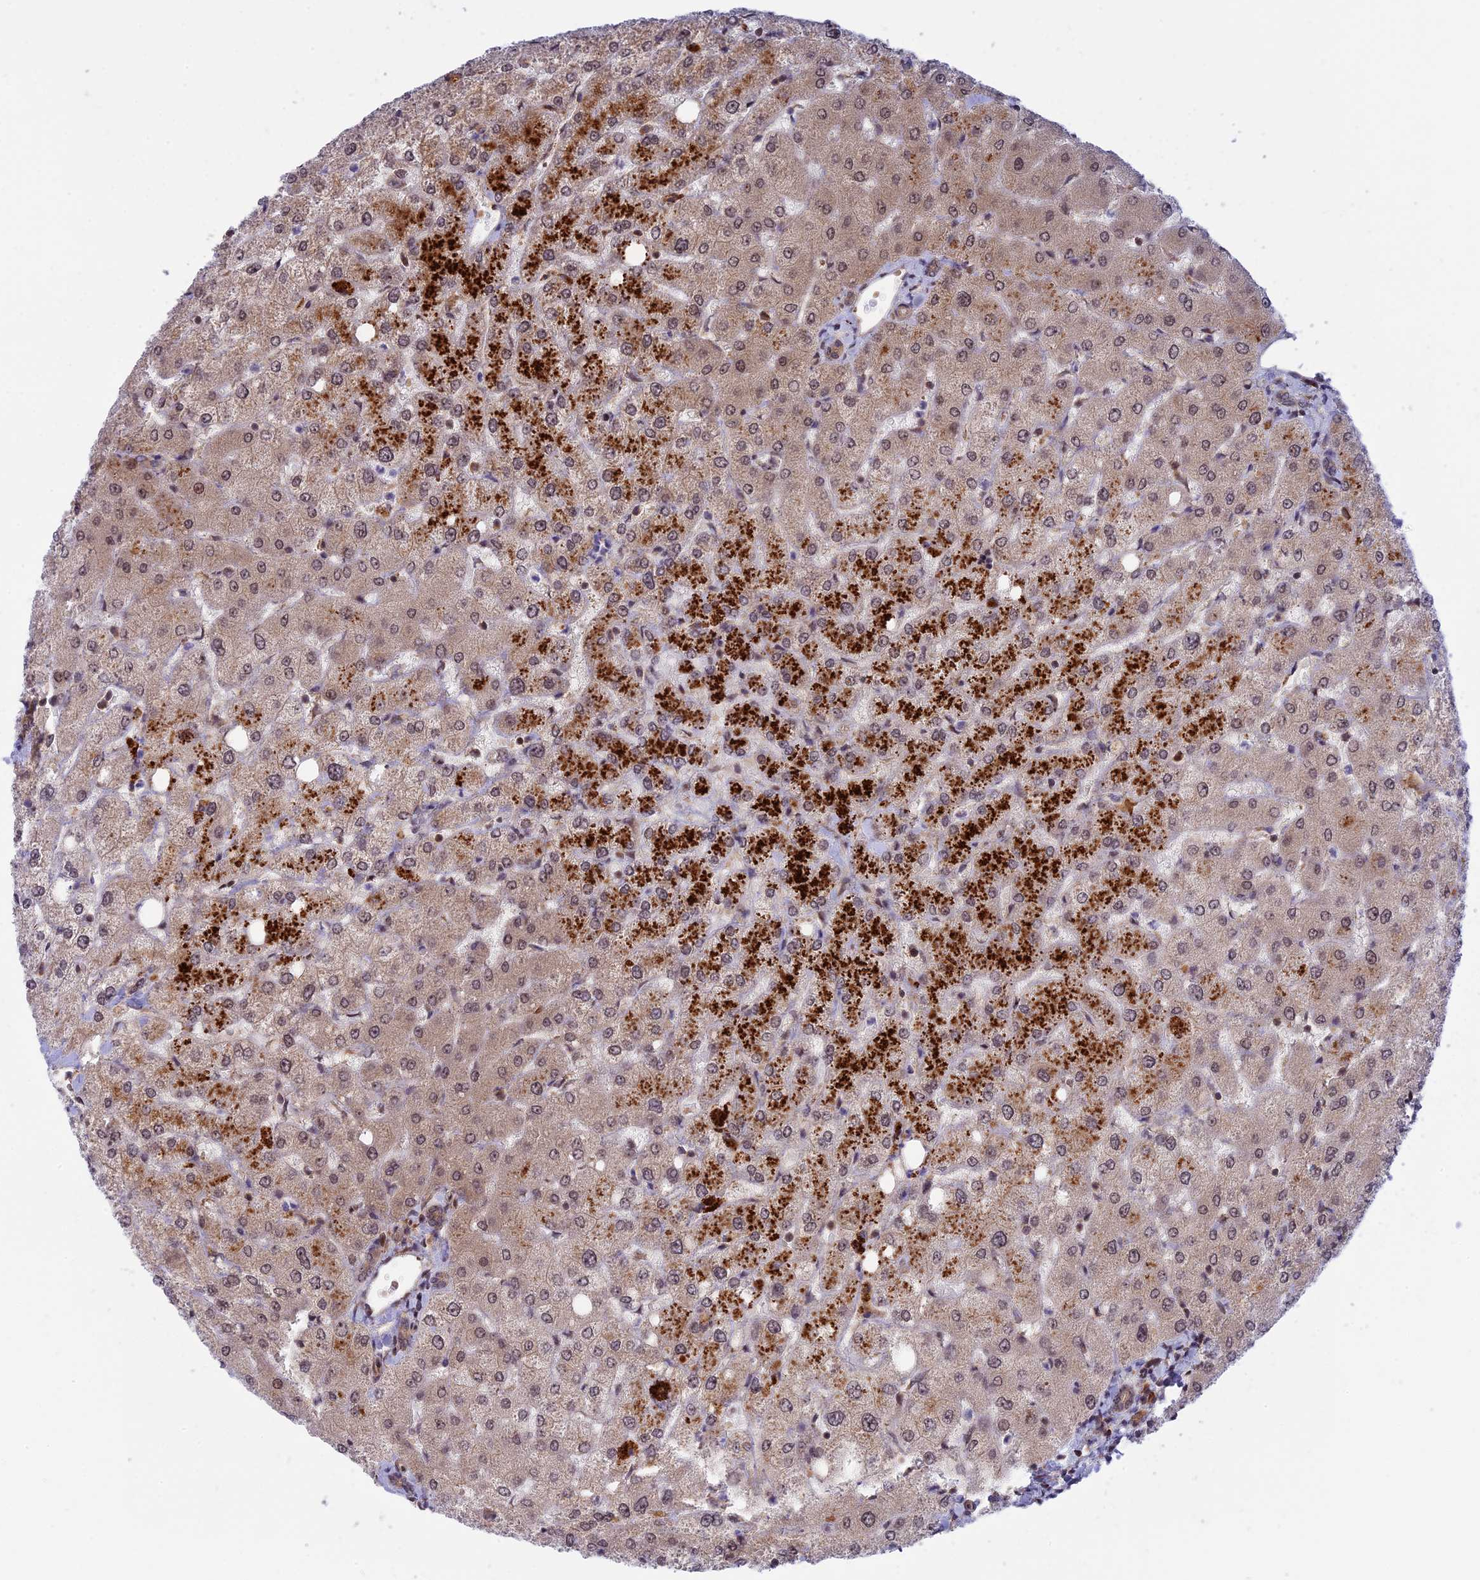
{"staining": {"intensity": "weak", "quantity": ">75%", "location": "cytoplasmic/membranous"}, "tissue": "liver", "cell_type": "Cholangiocytes", "image_type": "normal", "snomed": [{"axis": "morphology", "description": "Normal tissue, NOS"}, {"axis": "topography", "description": "Liver"}], "caption": "About >75% of cholangiocytes in benign liver reveal weak cytoplasmic/membranous protein positivity as visualized by brown immunohistochemical staining.", "gene": "ZNF428", "patient": {"sex": "female", "age": 54}}